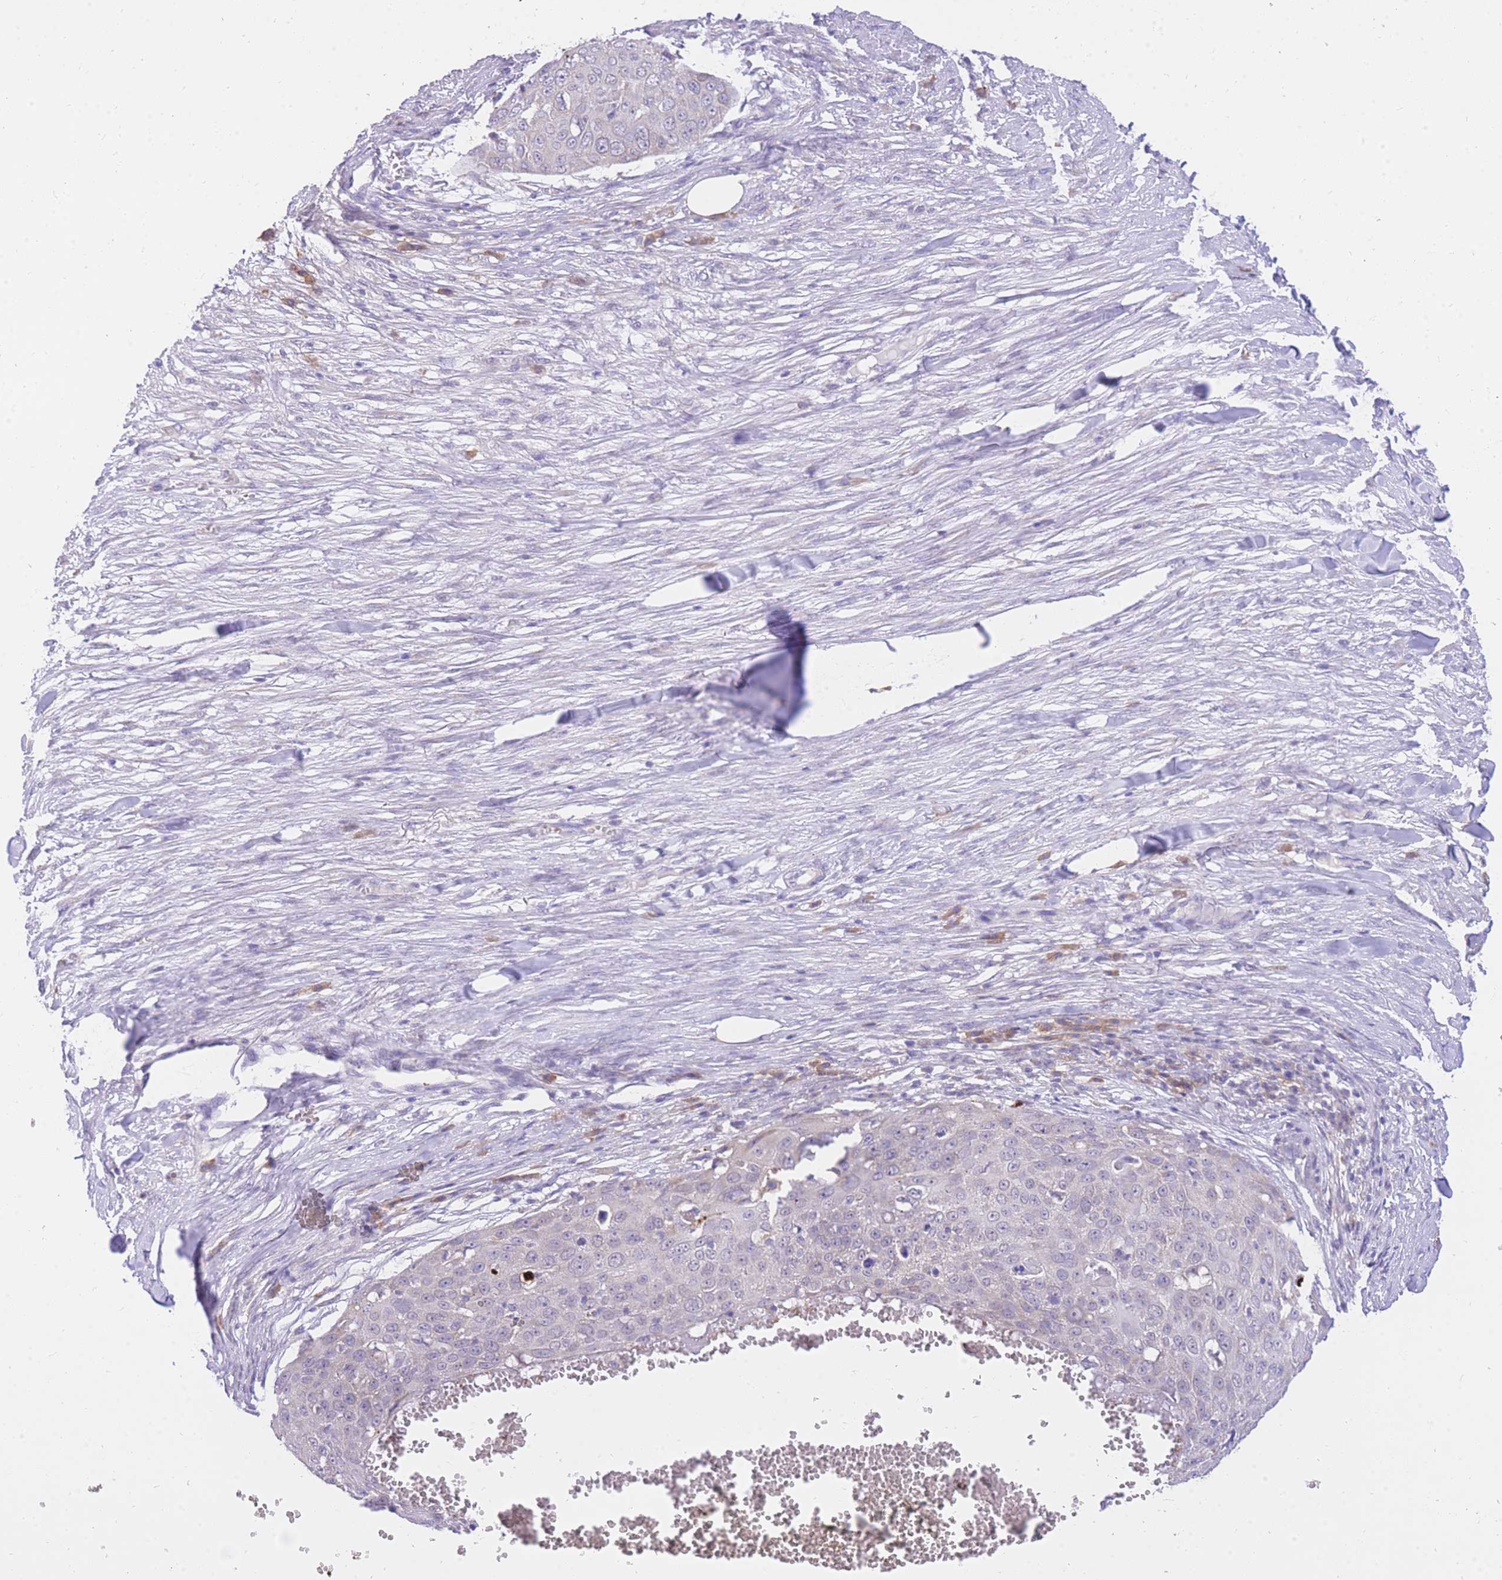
{"staining": {"intensity": "negative", "quantity": "none", "location": "none"}, "tissue": "skin cancer", "cell_type": "Tumor cells", "image_type": "cancer", "snomed": [{"axis": "morphology", "description": "Squamous cell carcinoma, NOS"}, {"axis": "topography", "description": "Skin"}], "caption": "Immunohistochemical staining of squamous cell carcinoma (skin) demonstrates no significant expression in tumor cells.", "gene": "C2orf88", "patient": {"sex": "male", "age": 71}}